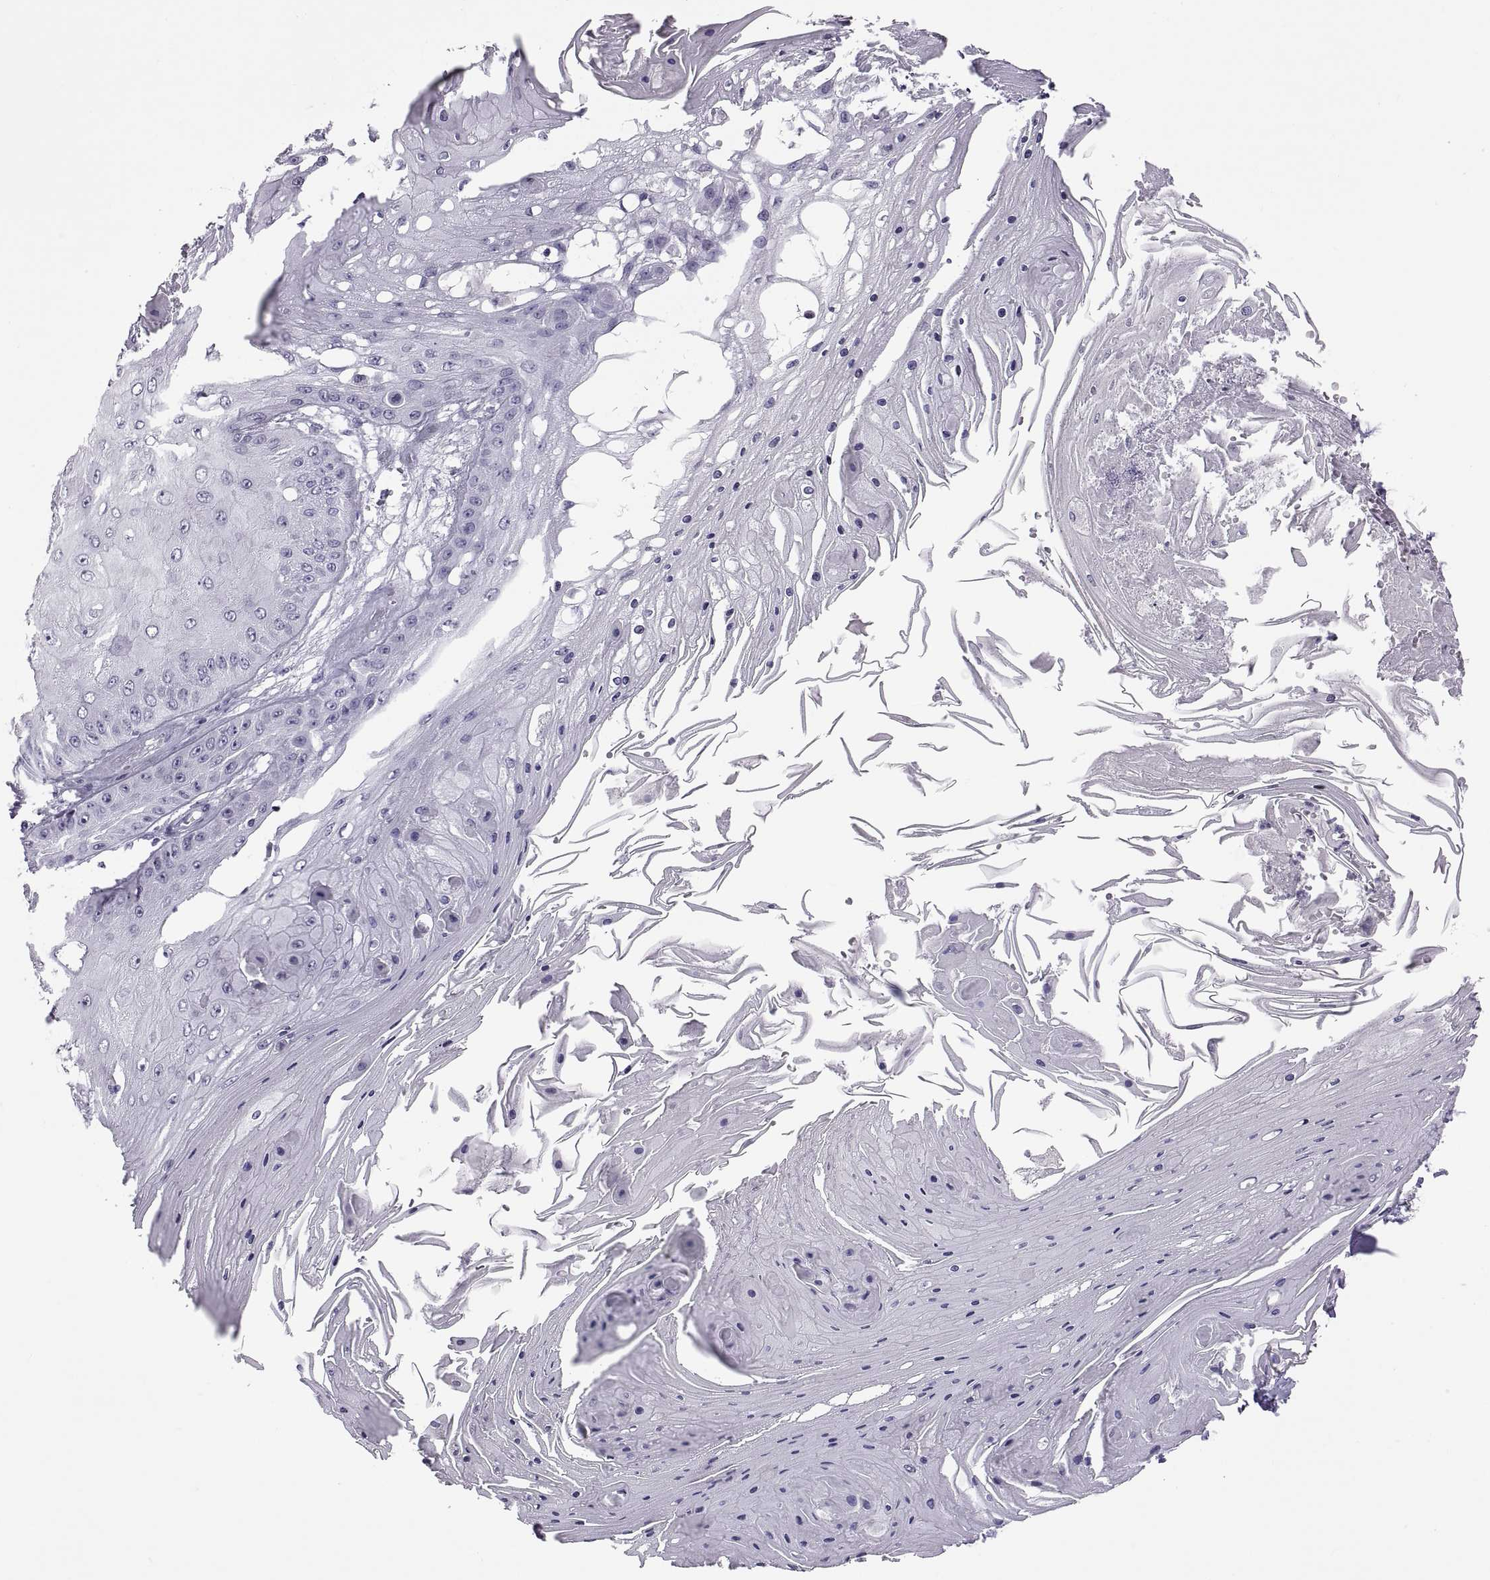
{"staining": {"intensity": "negative", "quantity": "none", "location": "none"}, "tissue": "skin cancer", "cell_type": "Tumor cells", "image_type": "cancer", "snomed": [{"axis": "morphology", "description": "Squamous cell carcinoma, NOS"}, {"axis": "topography", "description": "Skin"}], "caption": "A histopathology image of skin squamous cell carcinoma stained for a protein displays no brown staining in tumor cells.", "gene": "RDM1", "patient": {"sex": "male", "age": 70}}